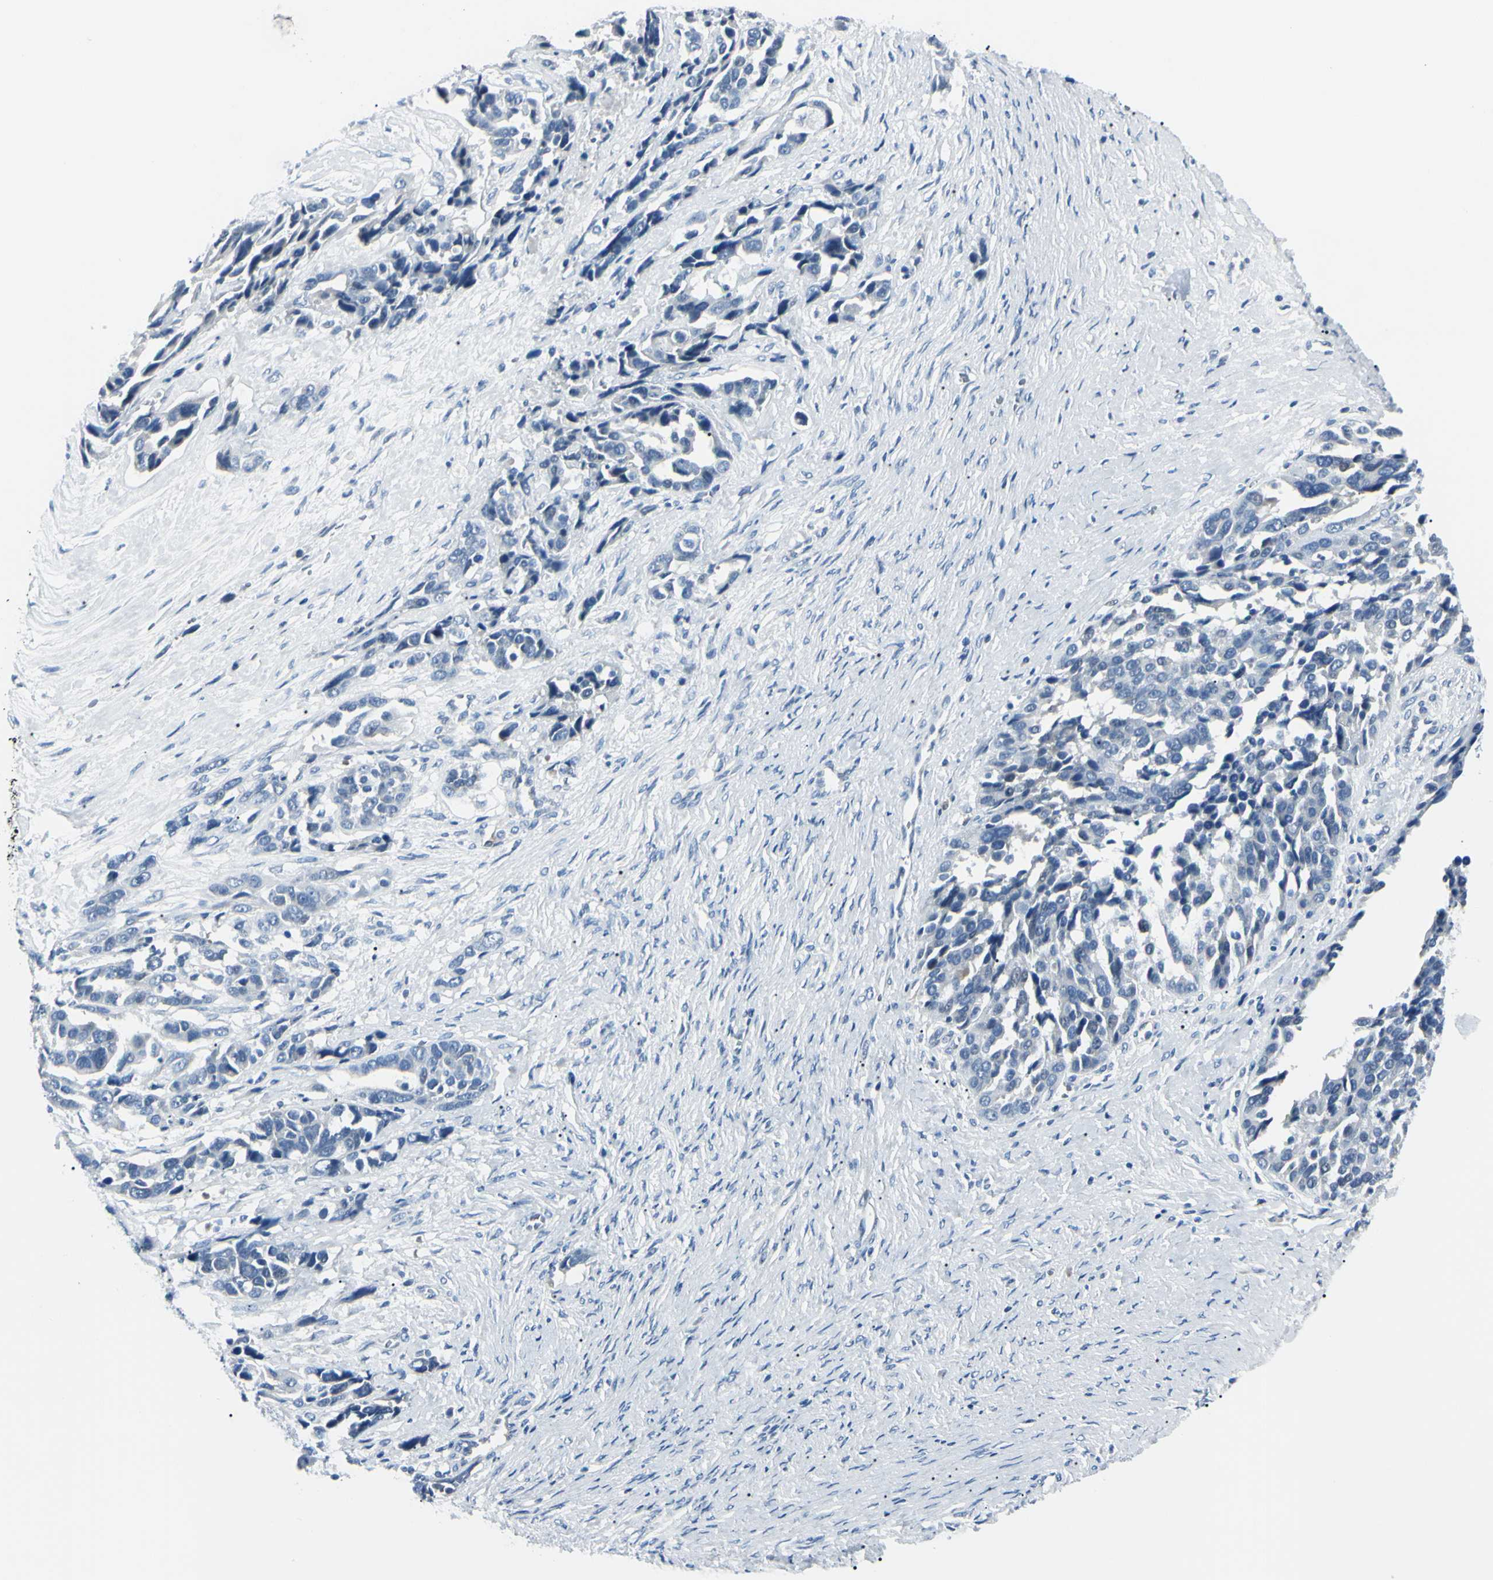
{"staining": {"intensity": "negative", "quantity": "none", "location": "none"}, "tissue": "ovarian cancer", "cell_type": "Tumor cells", "image_type": "cancer", "snomed": [{"axis": "morphology", "description": "Cystadenocarcinoma, serous, NOS"}, {"axis": "topography", "description": "Ovary"}], "caption": "The micrograph demonstrates no staining of tumor cells in ovarian cancer (serous cystadenocarcinoma).", "gene": "CA2", "patient": {"sex": "female", "age": 44}}